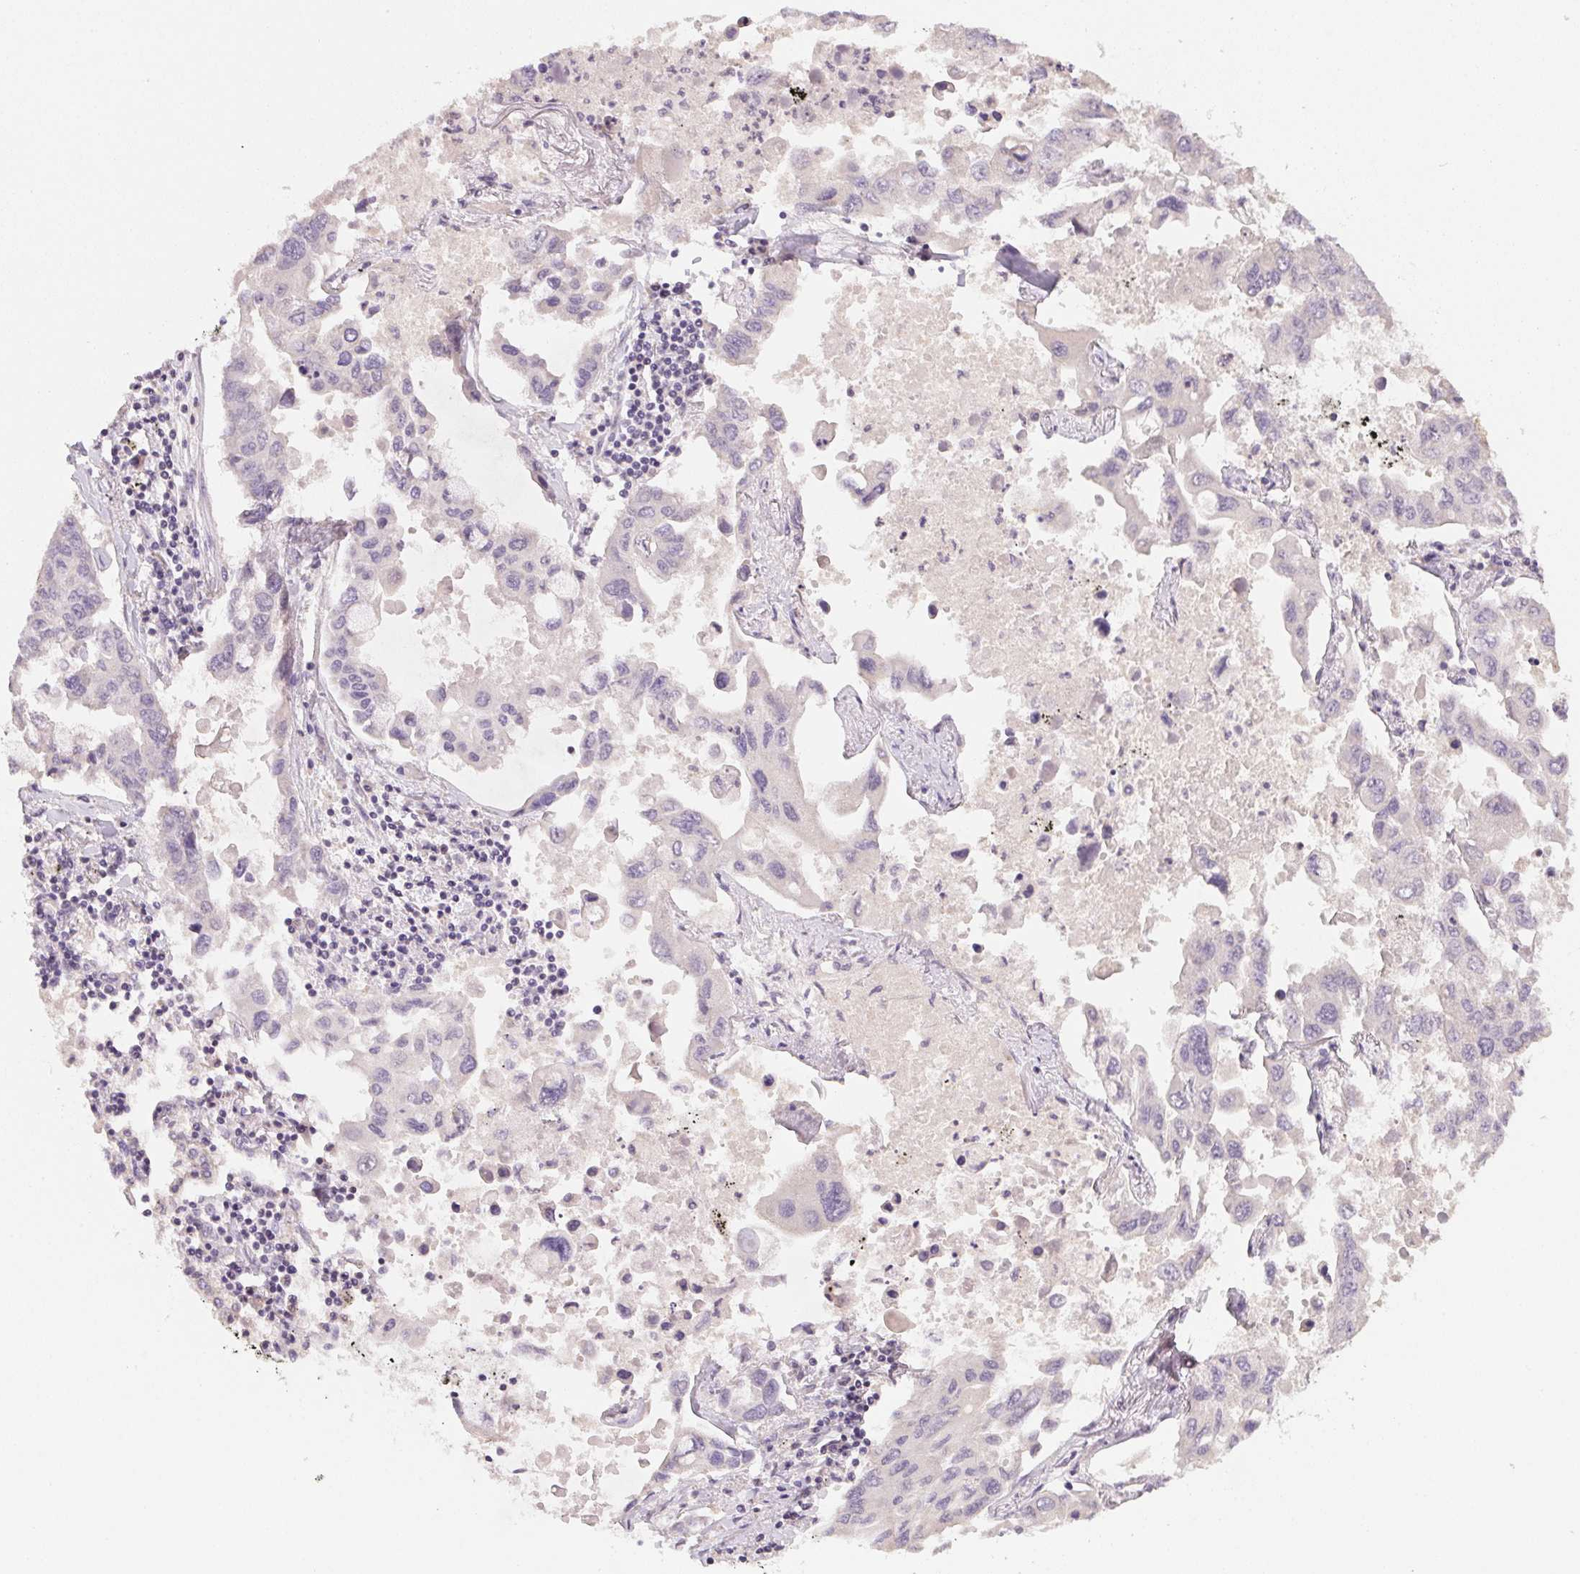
{"staining": {"intensity": "negative", "quantity": "none", "location": "none"}, "tissue": "lung cancer", "cell_type": "Tumor cells", "image_type": "cancer", "snomed": [{"axis": "morphology", "description": "Adenocarcinoma, NOS"}, {"axis": "topography", "description": "Lung"}], "caption": "Tumor cells show no significant positivity in lung cancer (adenocarcinoma). The staining is performed using DAB (3,3'-diaminobenzidine) brown chromogen with nuclei counter-stained in using hematoxylin.", "gene": "ALDH8A1", "patient": {"sex": "male", "age": 64}}